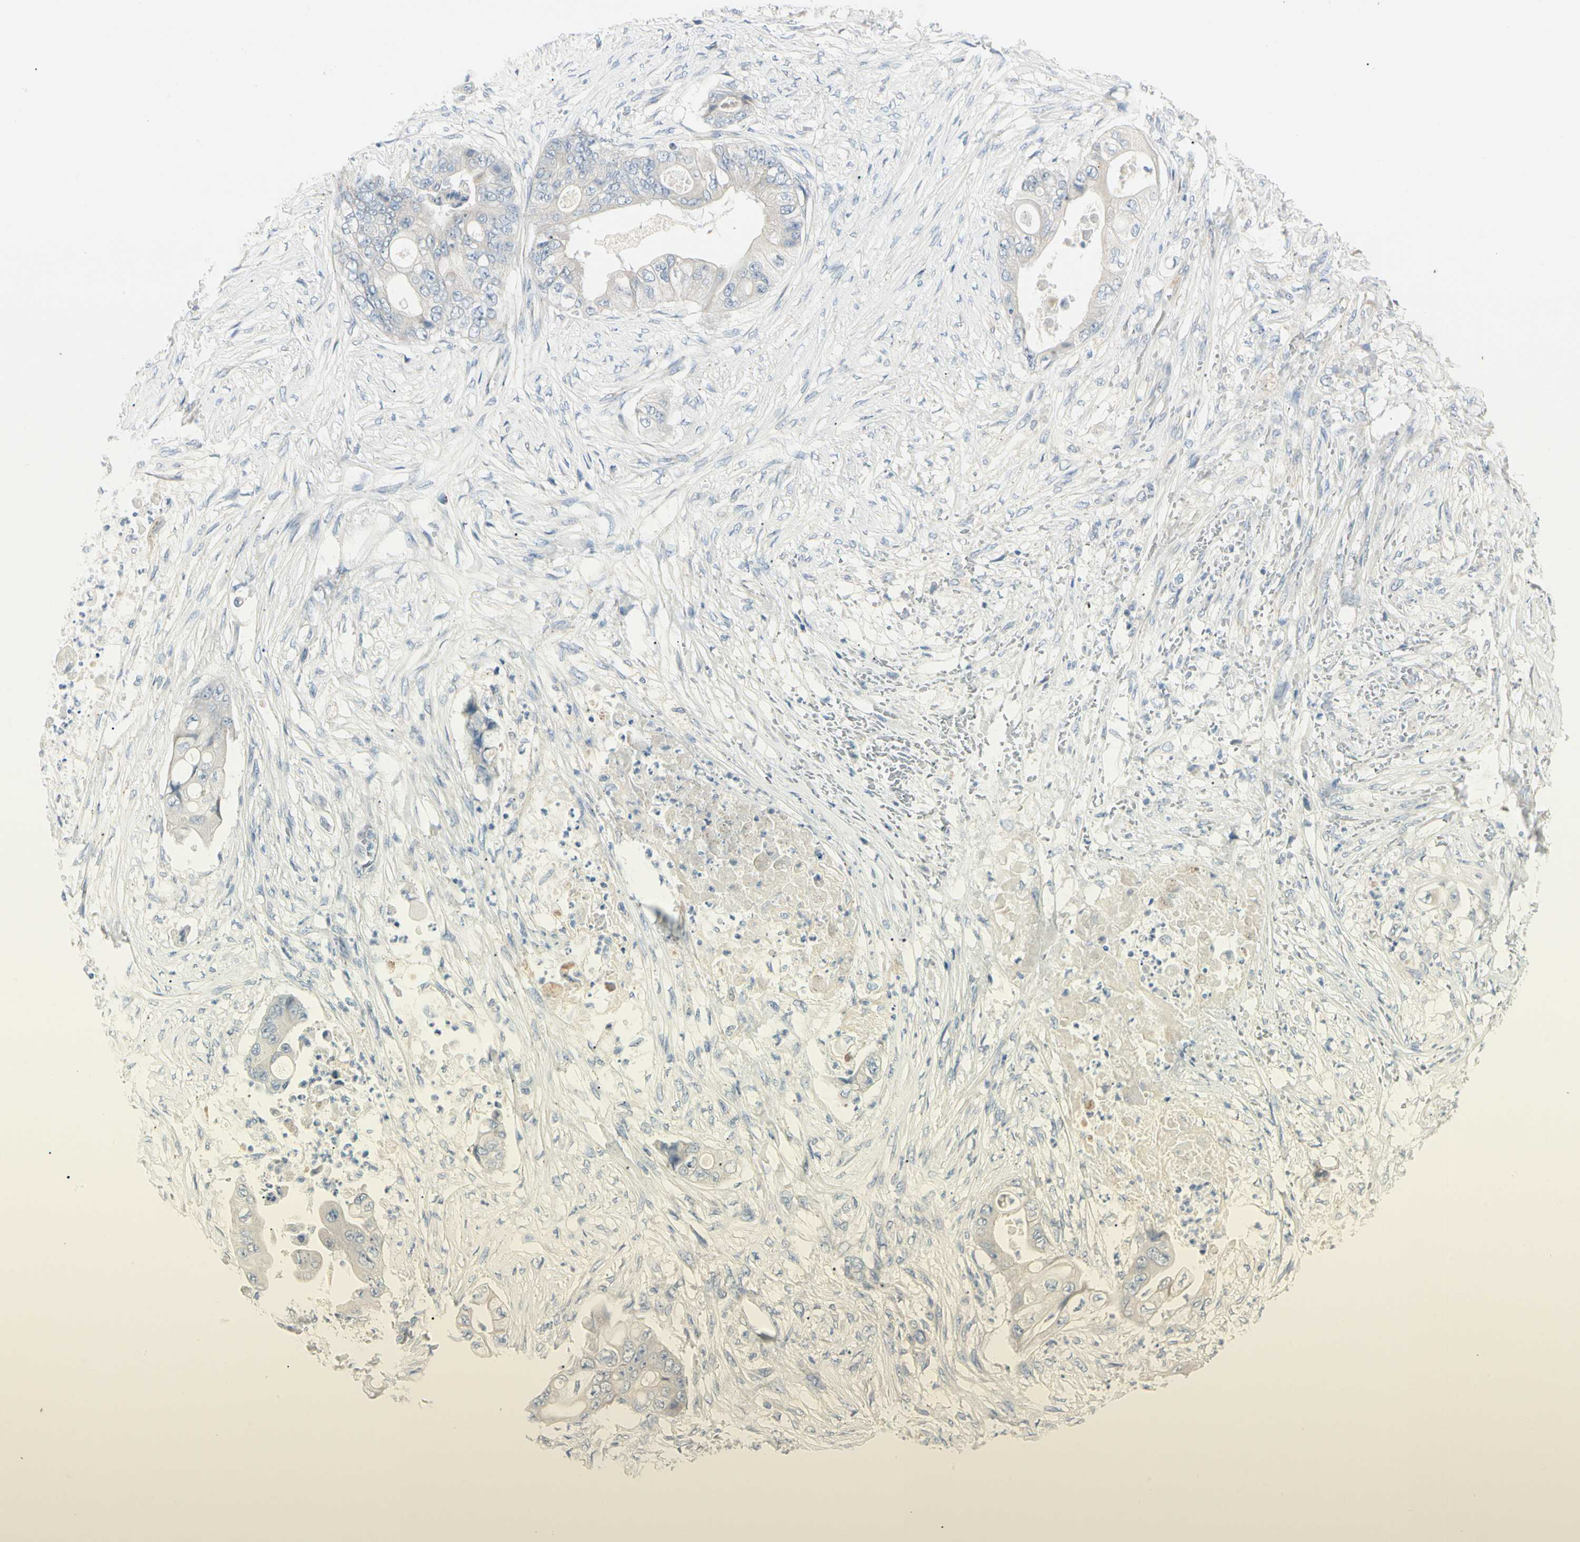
{"staining": {"intensity": "negative", "quantity": "none", "location": "none"}, "tissue": "stomach cancer", "cell_type": "Tumor cells", "image_type": "cancer", "snomed": [{"axis": "morphology", "description": "Adenocarcinoma, NOS"}, {"axis": "topography", "description": "Stomach"}], "caption": "Photomicrograph shows no protein staining in tumor cells of adenocarcinoma (stomach) tissue. (Brightfield microscopy of DAB IHC at high magnification).", "gene": "ALDH18A1", "patient": {"sex": "female", "age": 73}}